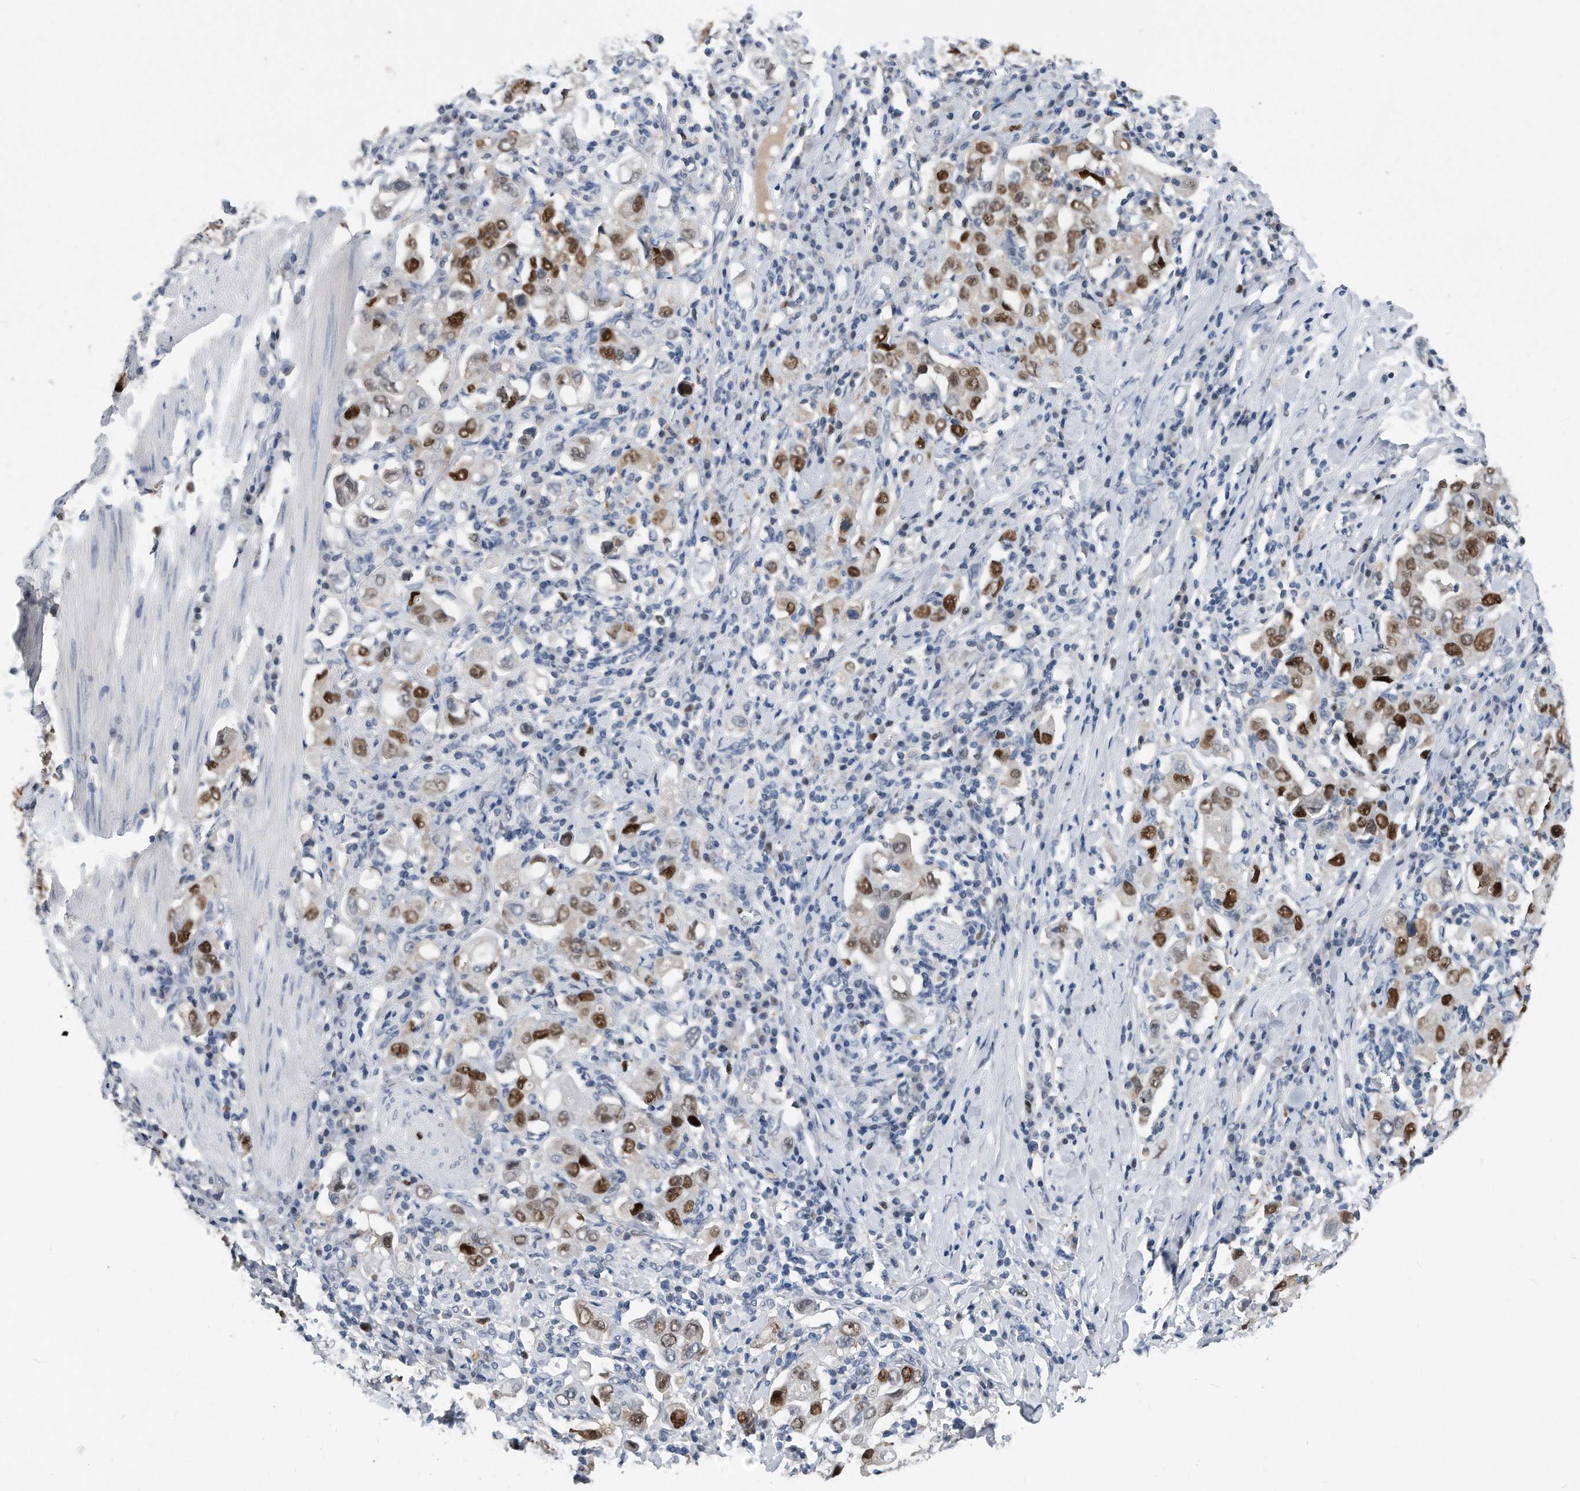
{"staining": {"intensity": "strong", "quantity": "25%-75%", "location": "nuclear"}, "tissue": "stomach cancer", "cell_type": "Tumor cells", "image_type": "cancer", "snomed": [{"axis": "morphology", "description": "Adenocarcinoma, NOS"}, {"axis": "topography", "description": "Stomach, upper"}], "caption": "This micrograph shows immunohistochemistry staining of human stomach cancer, with high strong nuclear staining in approximately 25%-75% of tumor cells.", "gene": "PCNA", "patient": {"sex": "male", "age": 62}}